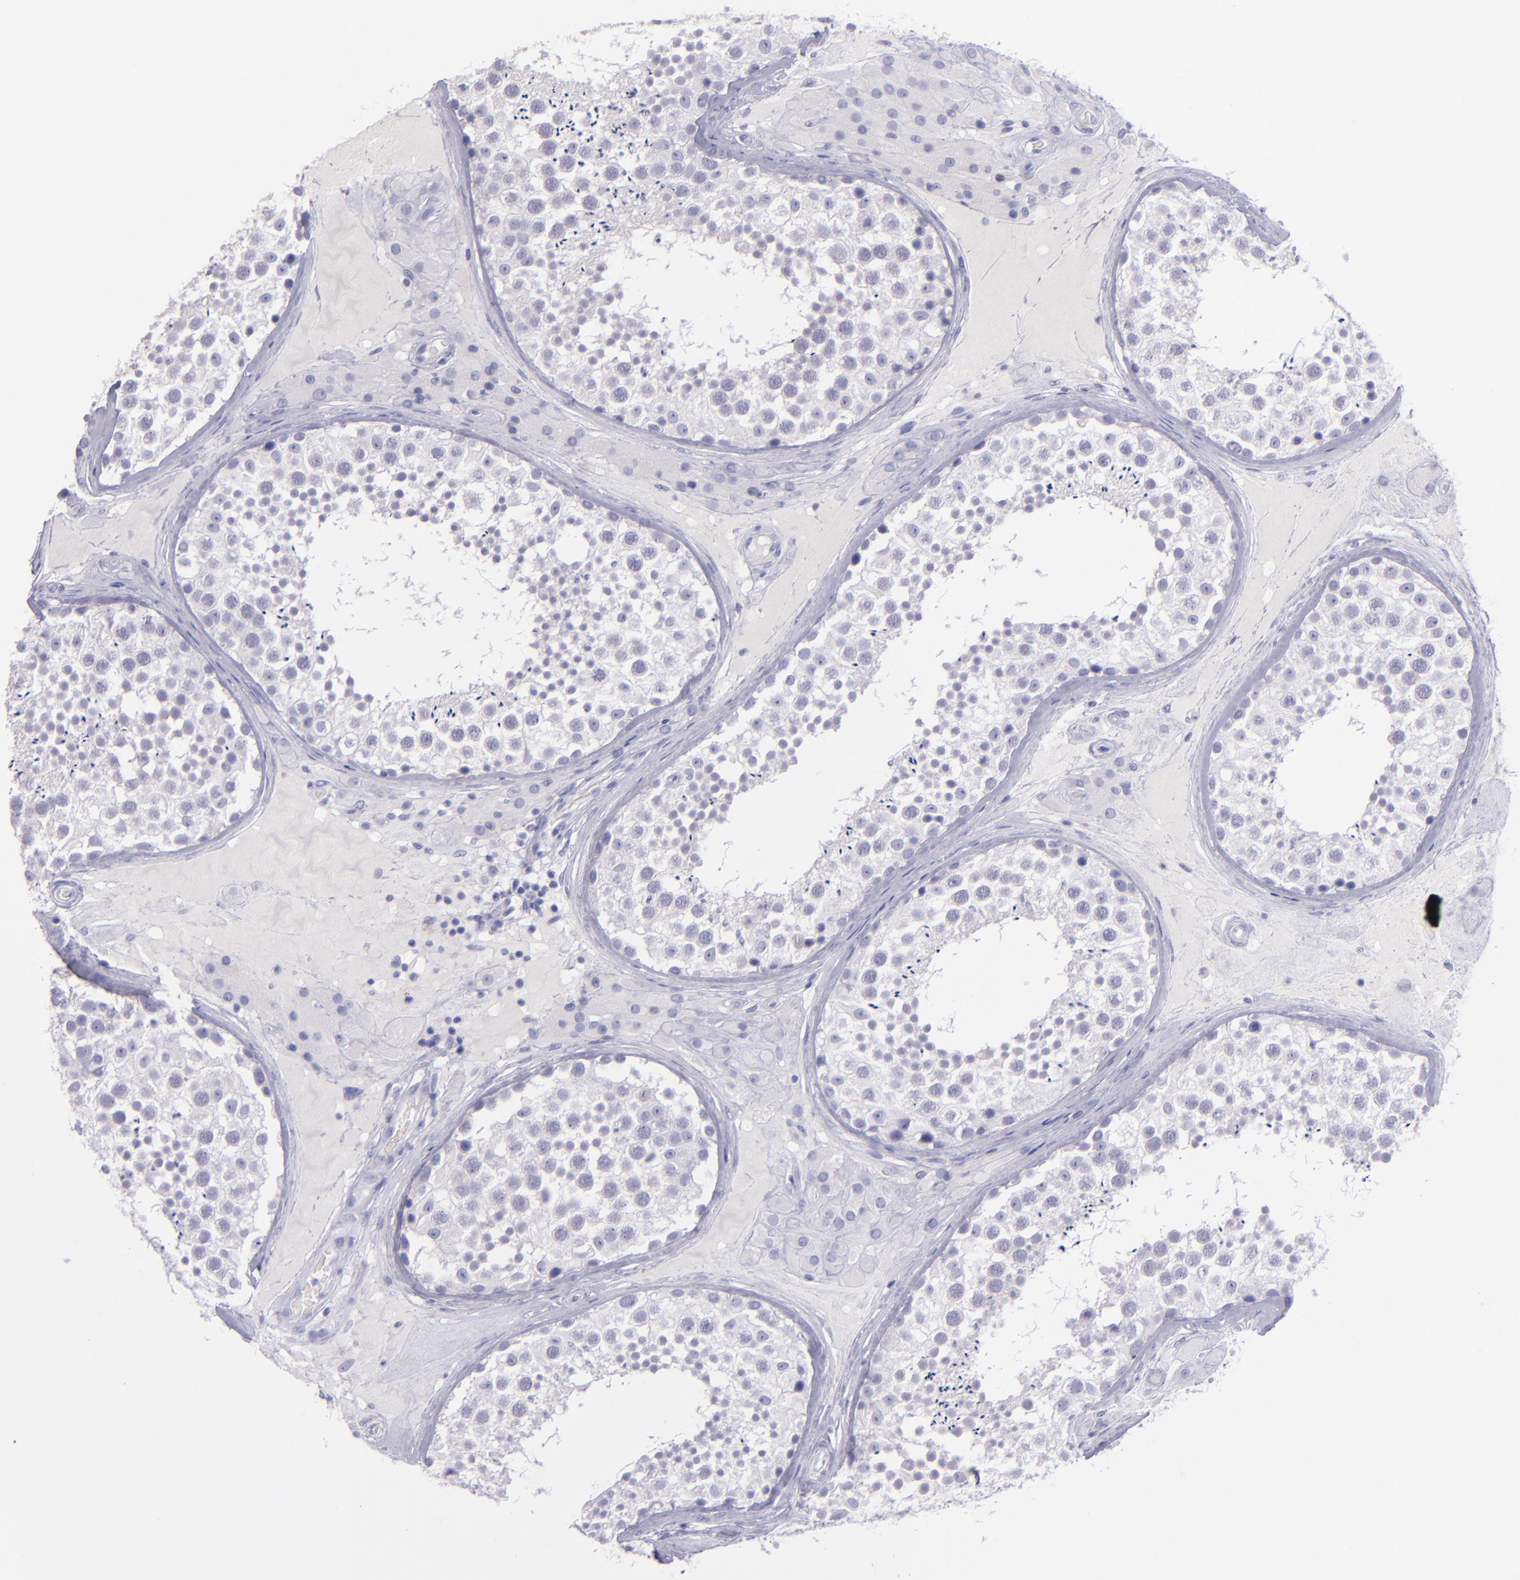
{"staining": {"intensity": "negative", "quantity": "none", "location": "none"}, "tissue": "testis", "cell_type": "Cells in seminiferous ducts", "image_type": "normal", "snomed": [{"axis": "morphology", "description": "Normal tissue, NOS"}, {"axis": "topography", "description": "Testis"}], "caption": "Testis stained for a protein using IHC shows no expression cells in seminiferous ducts.", "gene": "TNNT3", "patient": {"sex": "male", "age": 46}}